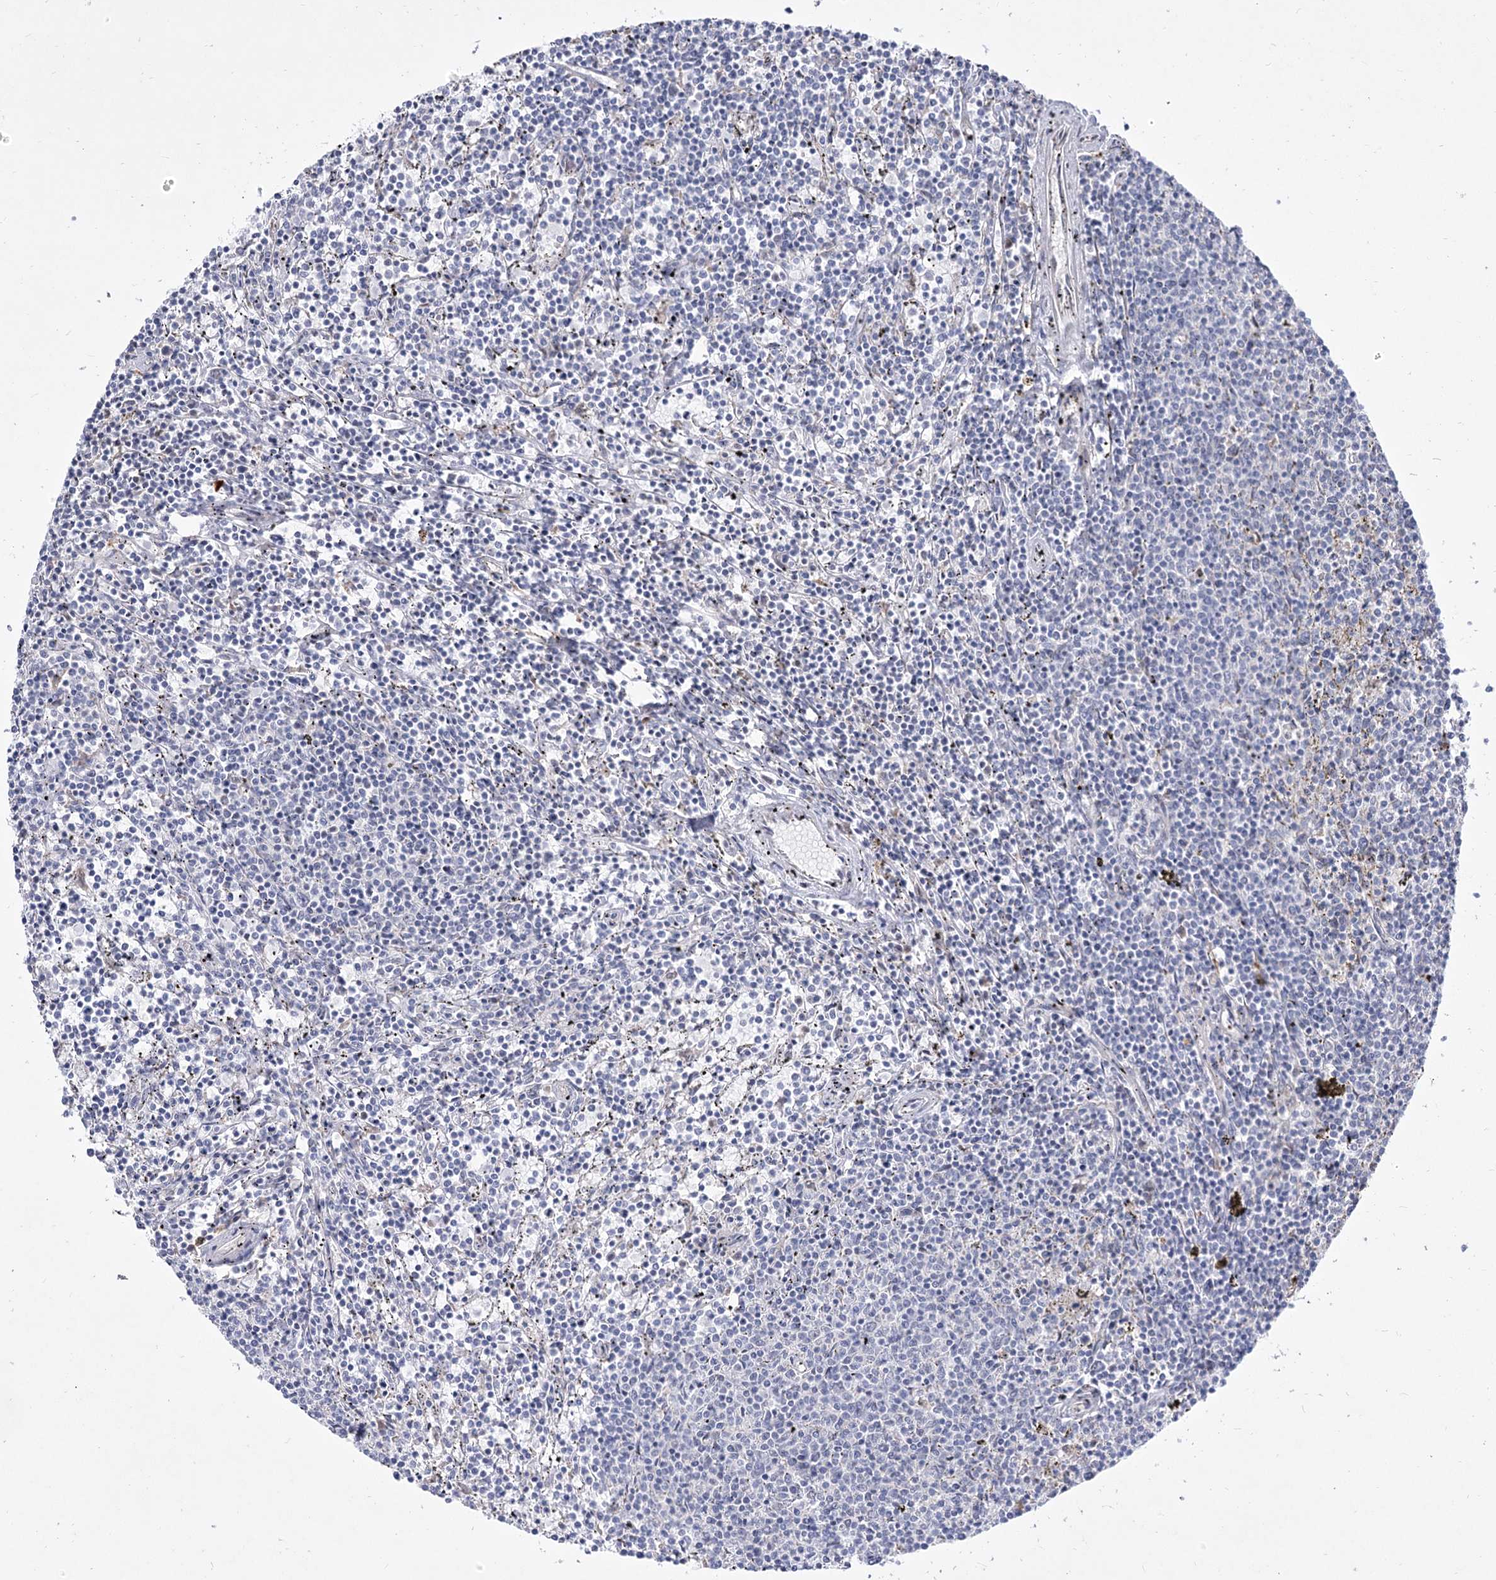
{"staining": {"intensity": "negative", "quantity": "none", "location": "none"}, "tissue": "lymphoma", "cell_type": "Tumor cells", "image_type": "cancer", "snomed": [{"axis": "morphology", "description": "Malignant lymphoma, non-Hodgkin's type, Low grade"}, {"axis": "topography", "description": "Spleen"}], "caption": "Lymphoma was stained to show a protein in brown. There is no significant positivity in tumor cells.", "gene": "DDX50", "patient": {"sex": "female", "age": 50}}